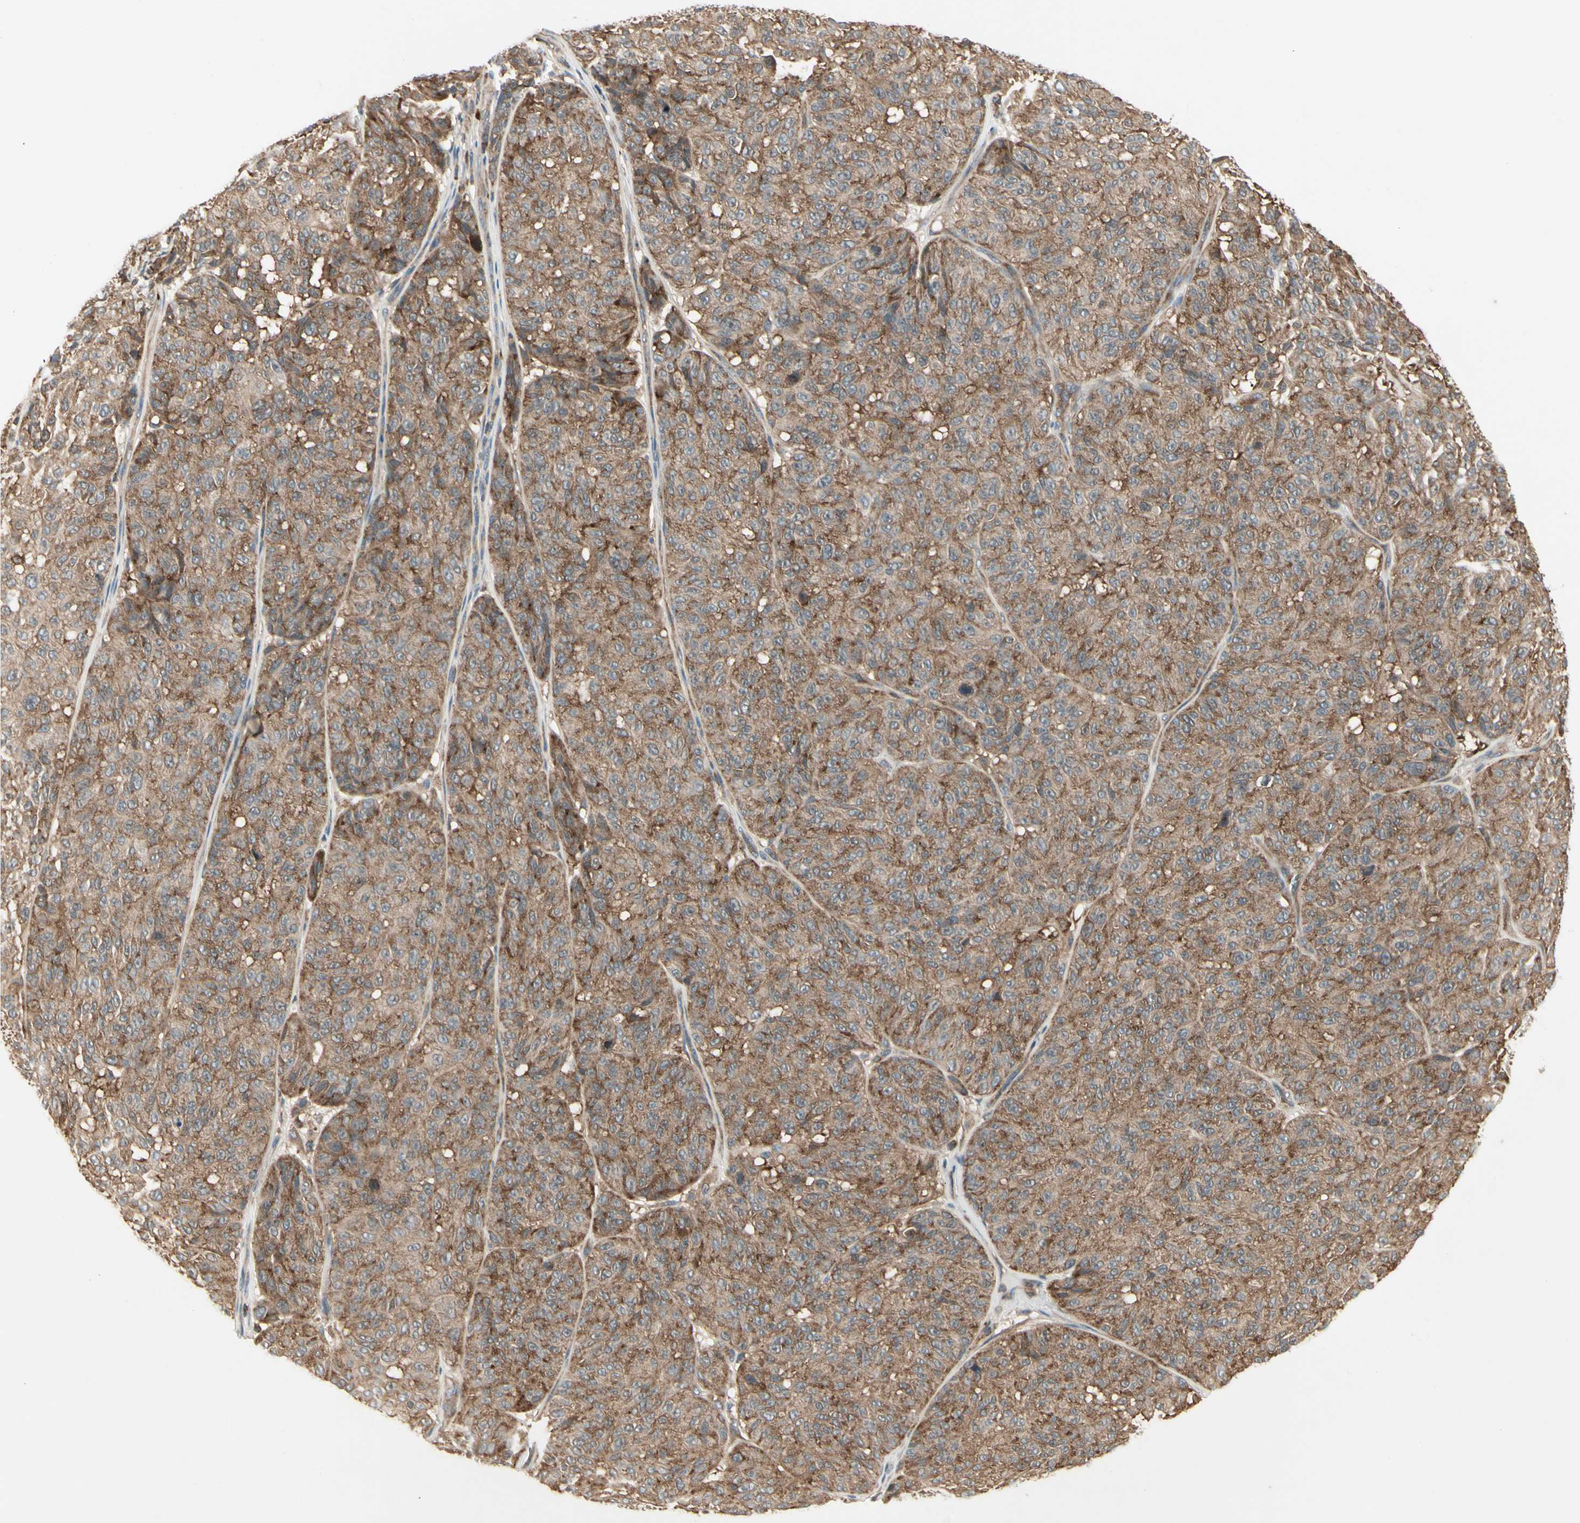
{"staining": {"intensity": "moderate", "quantity": ">75%", "location": "cytoplasmic/membranous"}, "tissue": "melanoma", "cell_type": "Tumor cells", "image_type": "cancer", "snomed": [{"axis": "morphology", "description": "Malignant melanoma, NOS"}, {"axis": "topography", "description": "Skin"}], "caption": "Human malignant melanoma stained with a protein marker reveals moderate staining in tumor cells.", "gene": "OXSR1", "patient": {"sex": "female", "age": 46}}